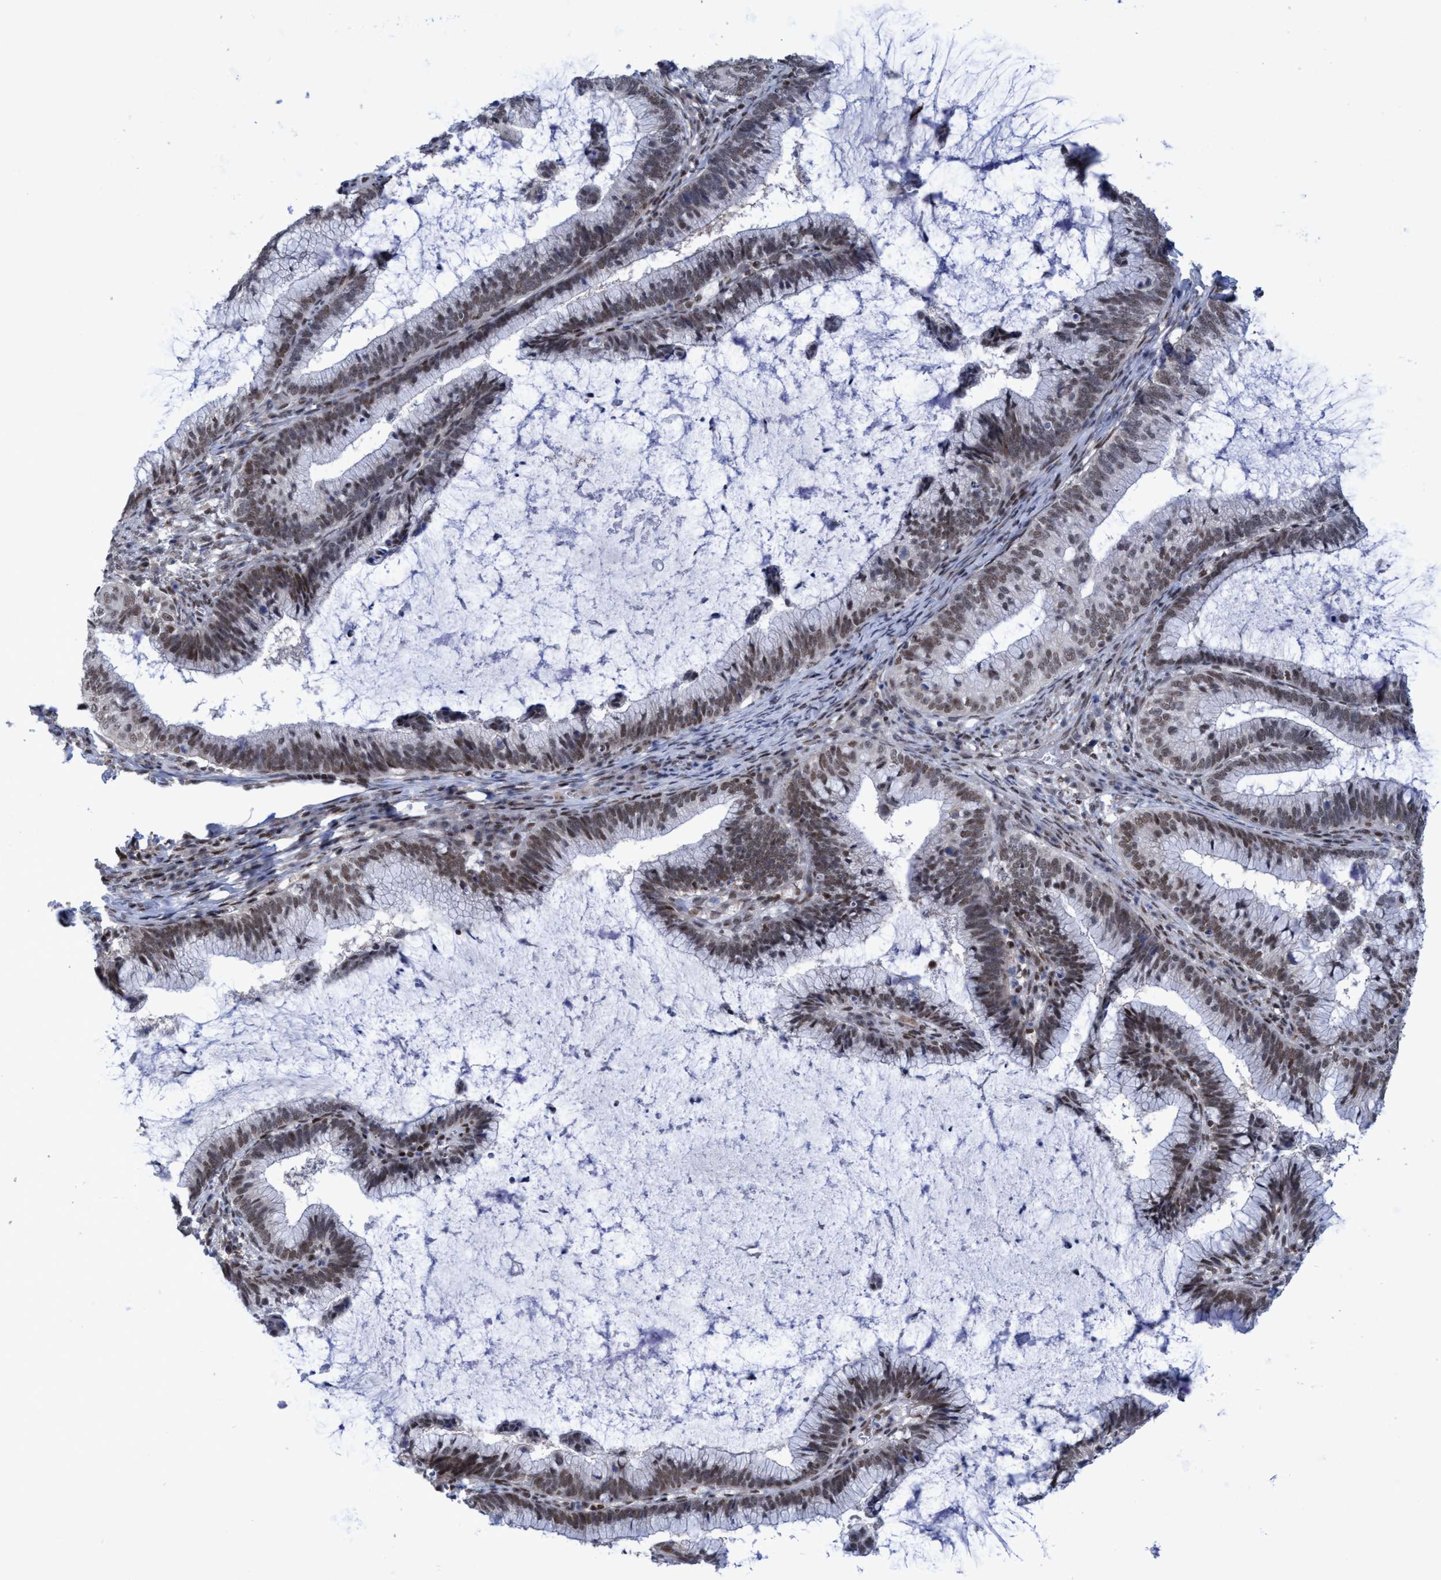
{"staining": {"intensity": "weak", "quantity": "25%-75%", "location": "nuclear"}, "tissue": "cervical cancer", "cell_type": "Tumor cells", "image_type": "cancer", "snomed": [{"axis": "morphology", "description": "Adenocarcinoma, NOS"}, {"axis": "topography", "description": "Cervix"}], "caption": "Human cervical cancer stained for a protein (brown) demonstrates weak nuclear positive expression in about 25%-75% of tumor cells.", "gene": "C9orf78", "patient": {"sex": "female", "age": 36}}